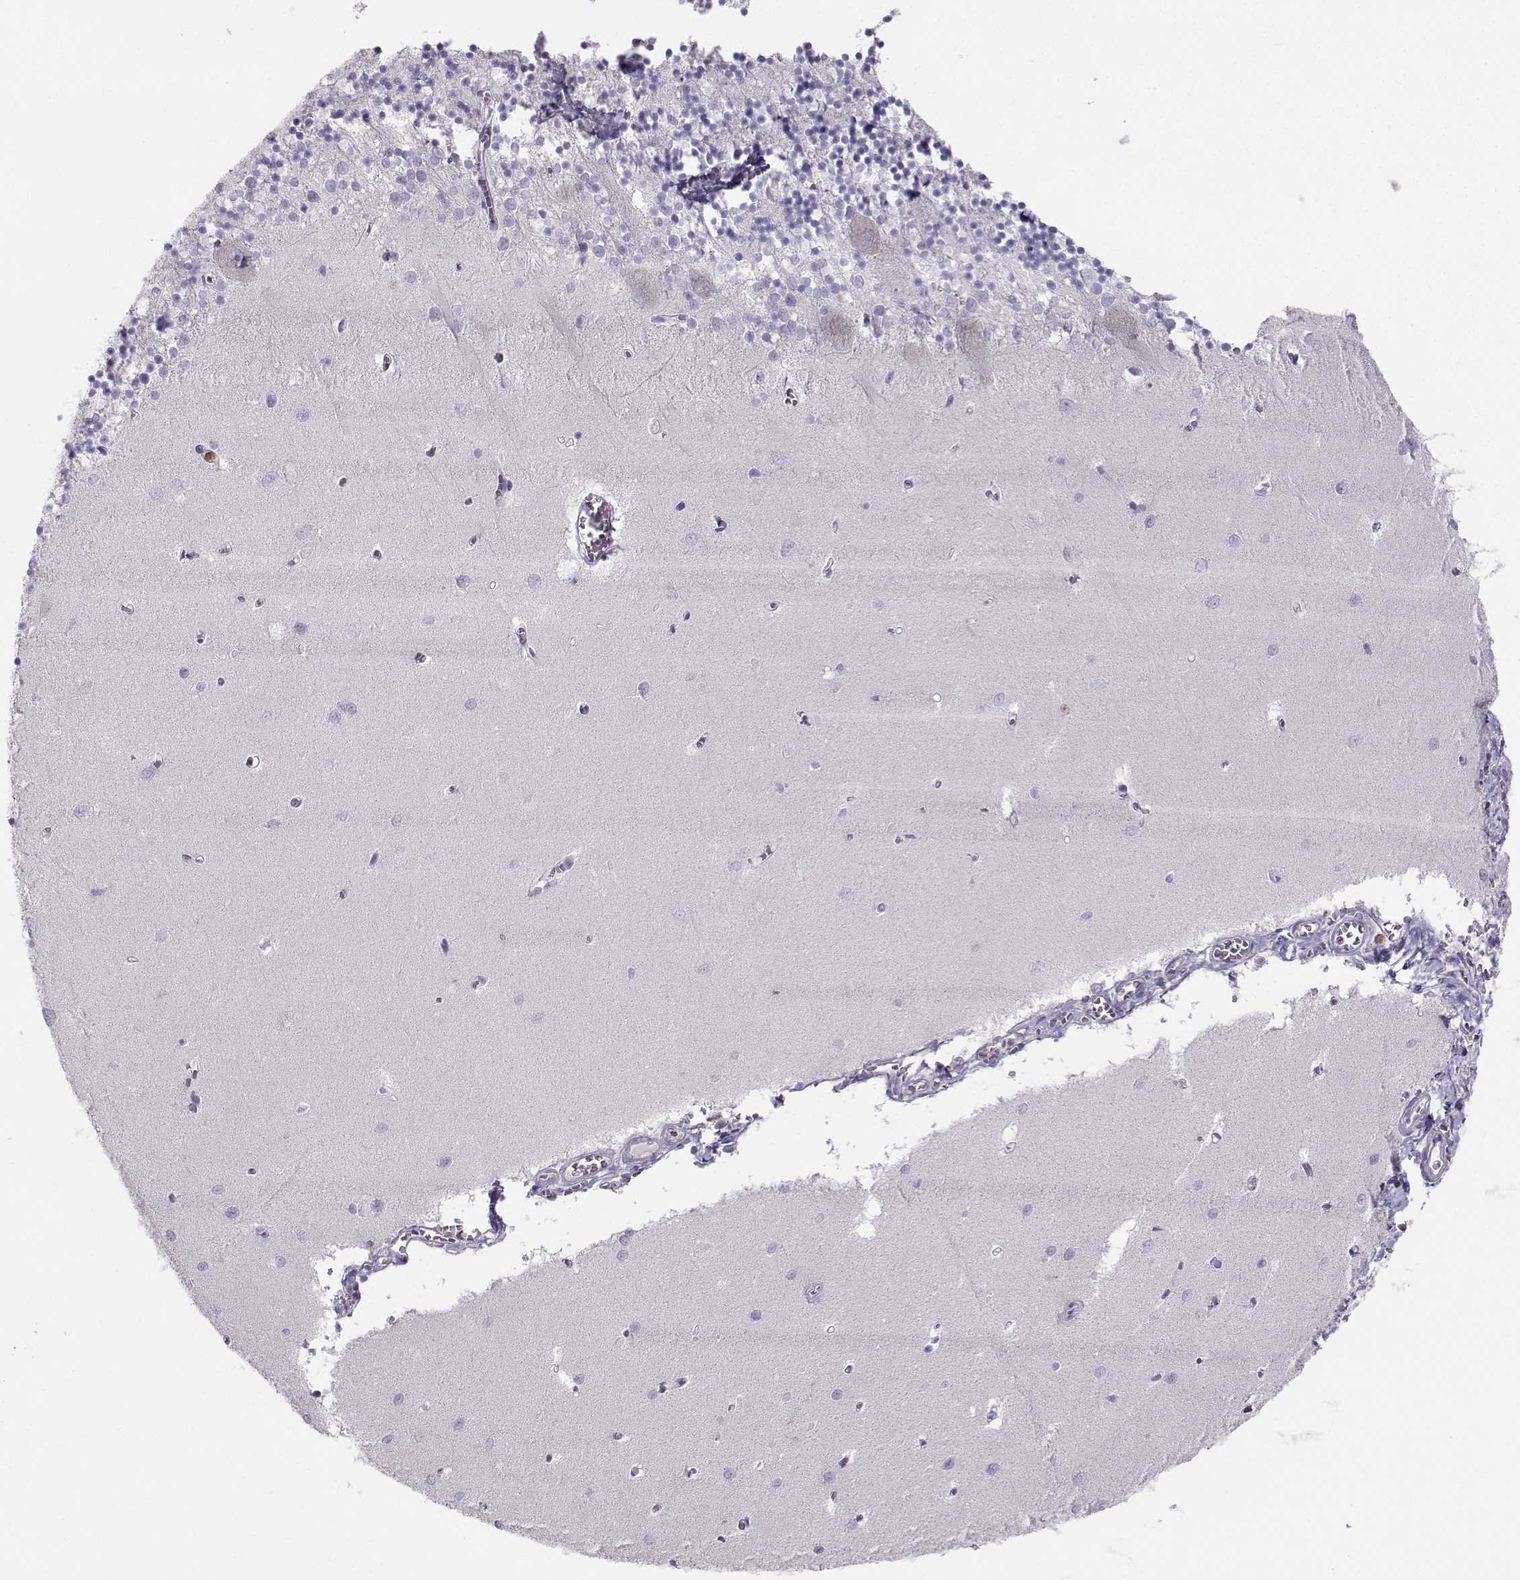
{"staining": {"intensity": "negative", "quantity": "none", "location": "none"}, "tissue": "cerebellum", "cell_type": "Cells in granular layer", "image_type": "normal", "snomed": [{"axis": "morphology", "description": "Normal tissue, NOS"}, {"axis": "topography", "description": "Cerebellum"}], "caption": "High power microscopy image of an immunohistochemistry (IHC) histopathology image of unremarkable cerebellum, revealing no significant expression in cells in granular layer.", "gene": "ZBTB32", "patient": {"sex": "female", "age": 64}}